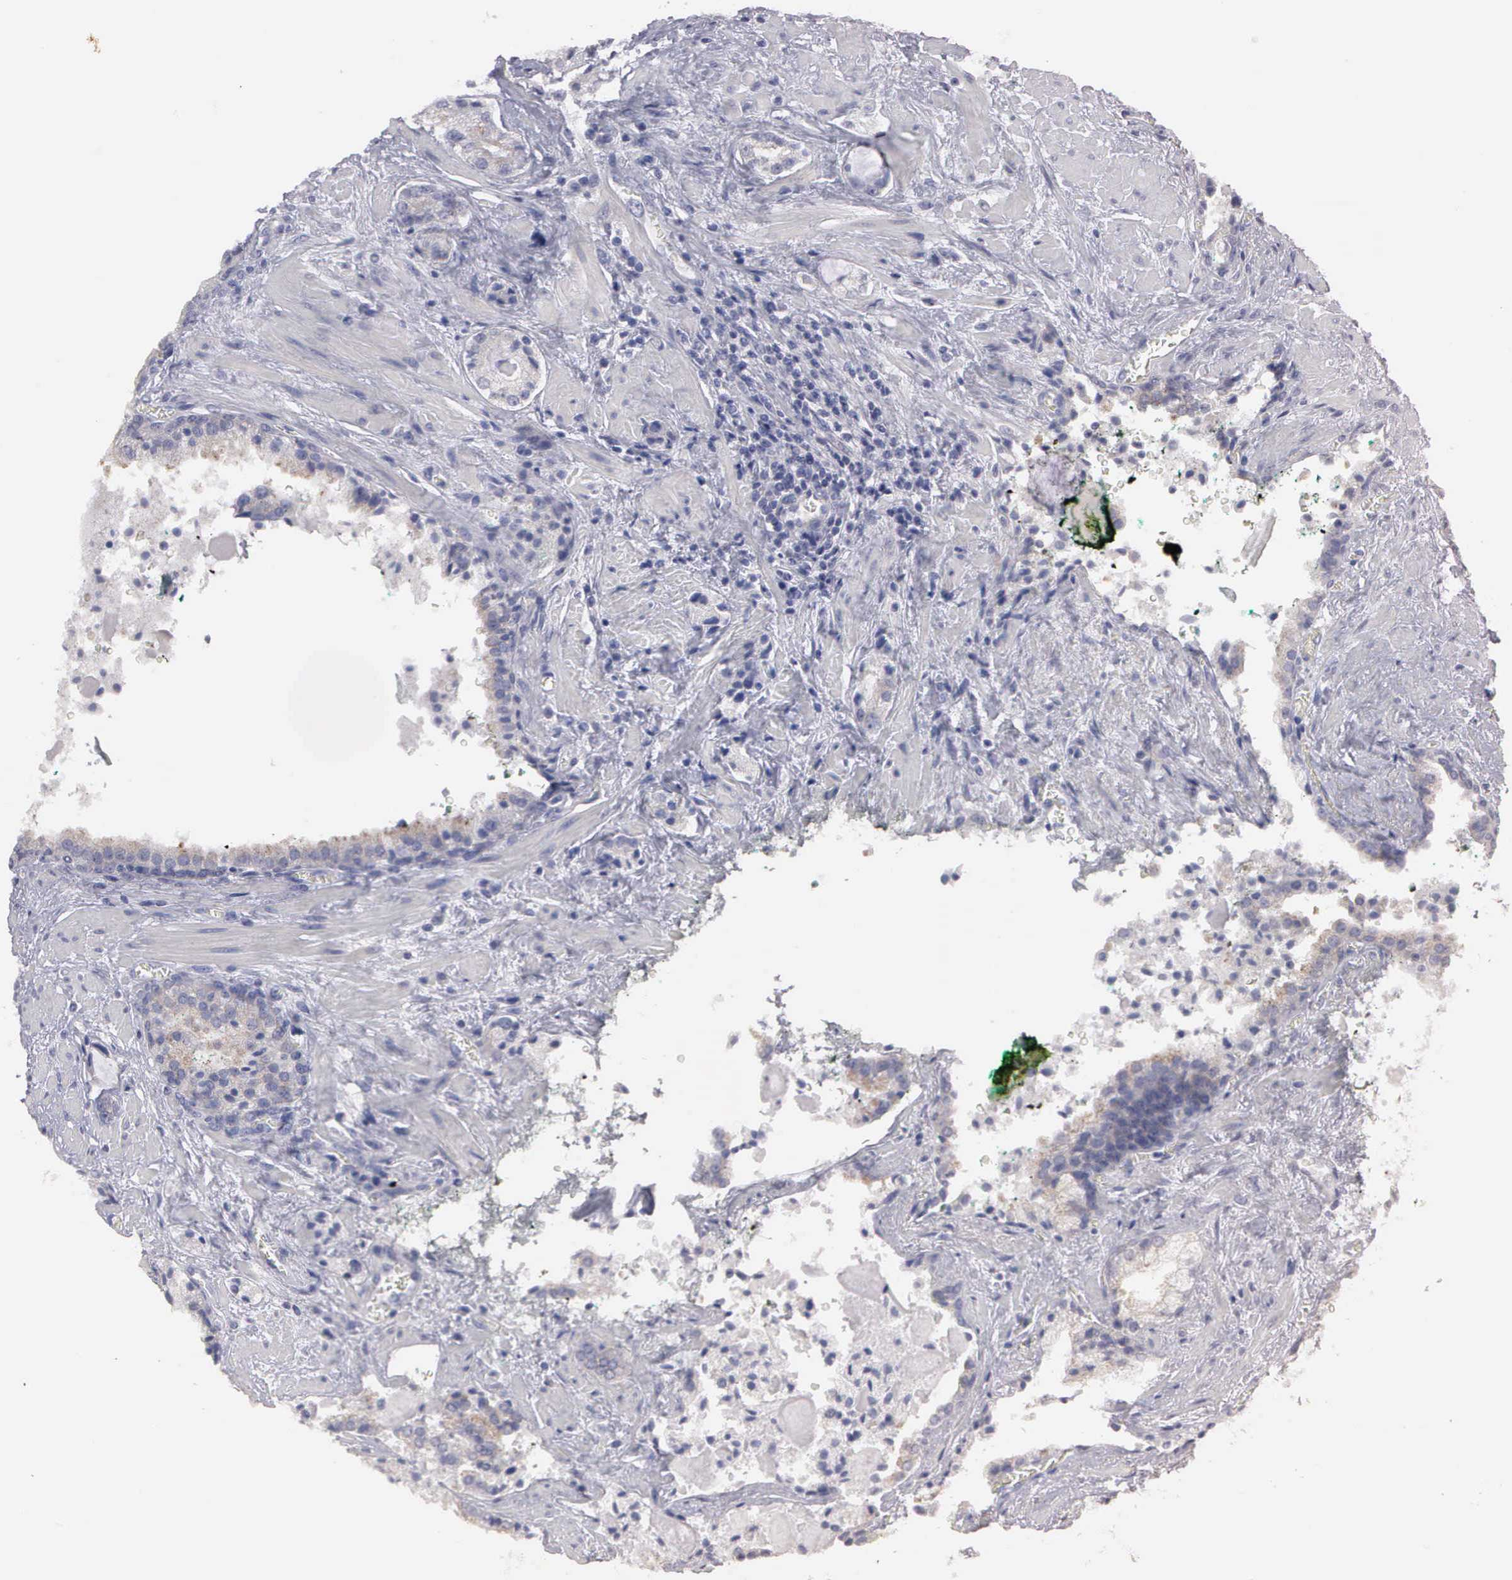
{"staining": {"intensity": "weak", "quantity": "25%-75%", "location": "cytoplasmic/membranous"}, "tissue": "prostate cancer", "cell_type": "Tumor cells", "image_type": "cancer", "snomed": [{"axis": "morphology", "description": "Adenocarcinoma, Medium grade"}, {"axis": "topography", "description": "Prostate"}], "caption": "Weak cytoplasmic/membranous positivity is seen in approximately 25%-75% of tumor cells in prostate cancer.", "gene": "CEP170B", "patient": {"sex": "male", "age": 70}}